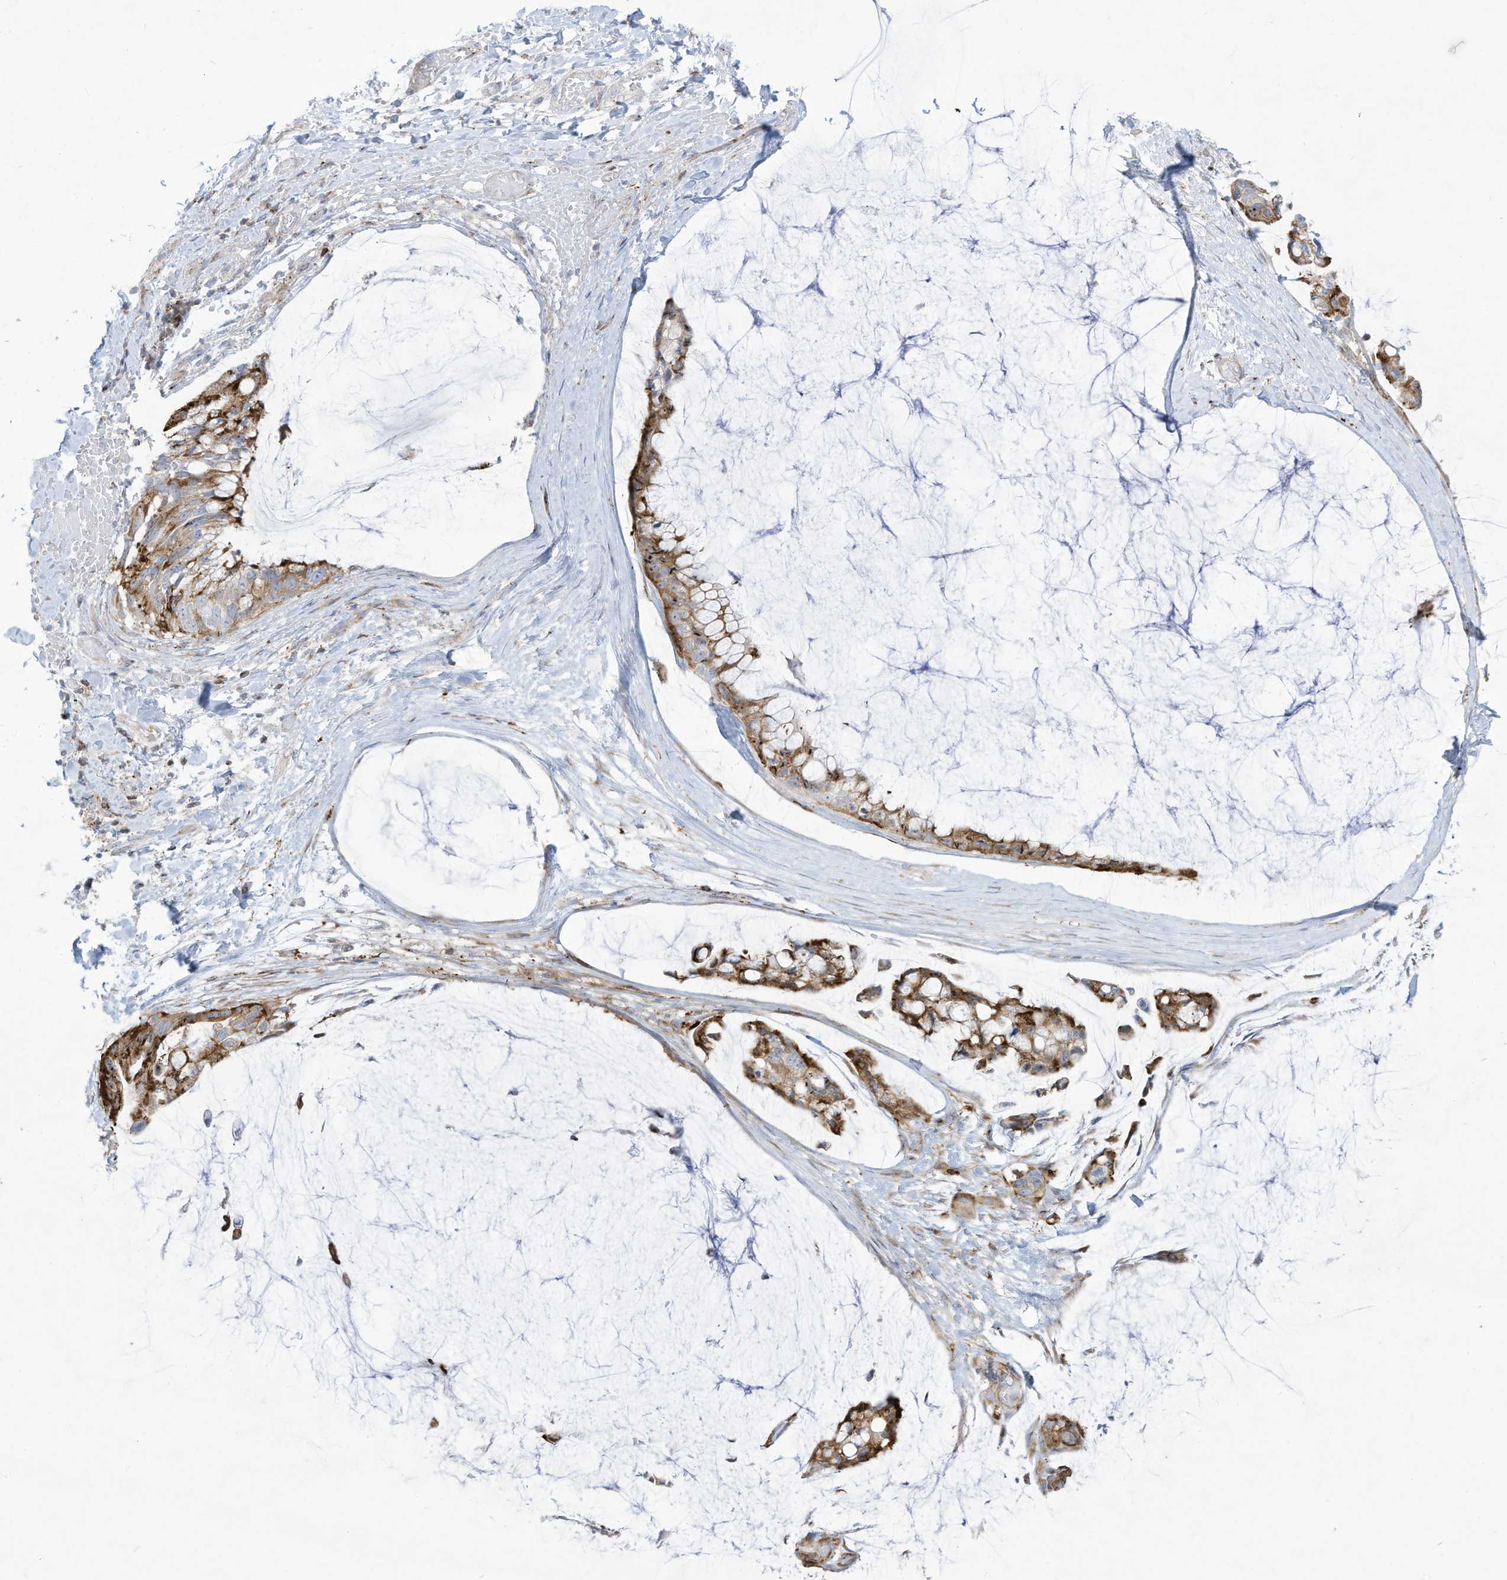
{"staining": {"intensity": "moderate", "quantity": ">75%", "location": "cytoplasmic/membranous"}, "tissue": "ovarian cancer", "cell_type": "Tumor cells", "image_type": "cancer", "snomed": [{"axis": "morphology", "description": "Cystadenocarcinoma, mucinous, NOS"}, {"axis": "topography", "description": "Ovary"}], "caption": "Moderate cytoplasmic/membranous protein expression is appreciated in approximately >75% of tumor cells in ovarian cancer. The protein is stained brown, and the nuclei are stained in blue (DAB IHC with brightfield microscopy, high magnification).", "gene": "THNSL2", "patient": {"sex": "female", "age": 39}}